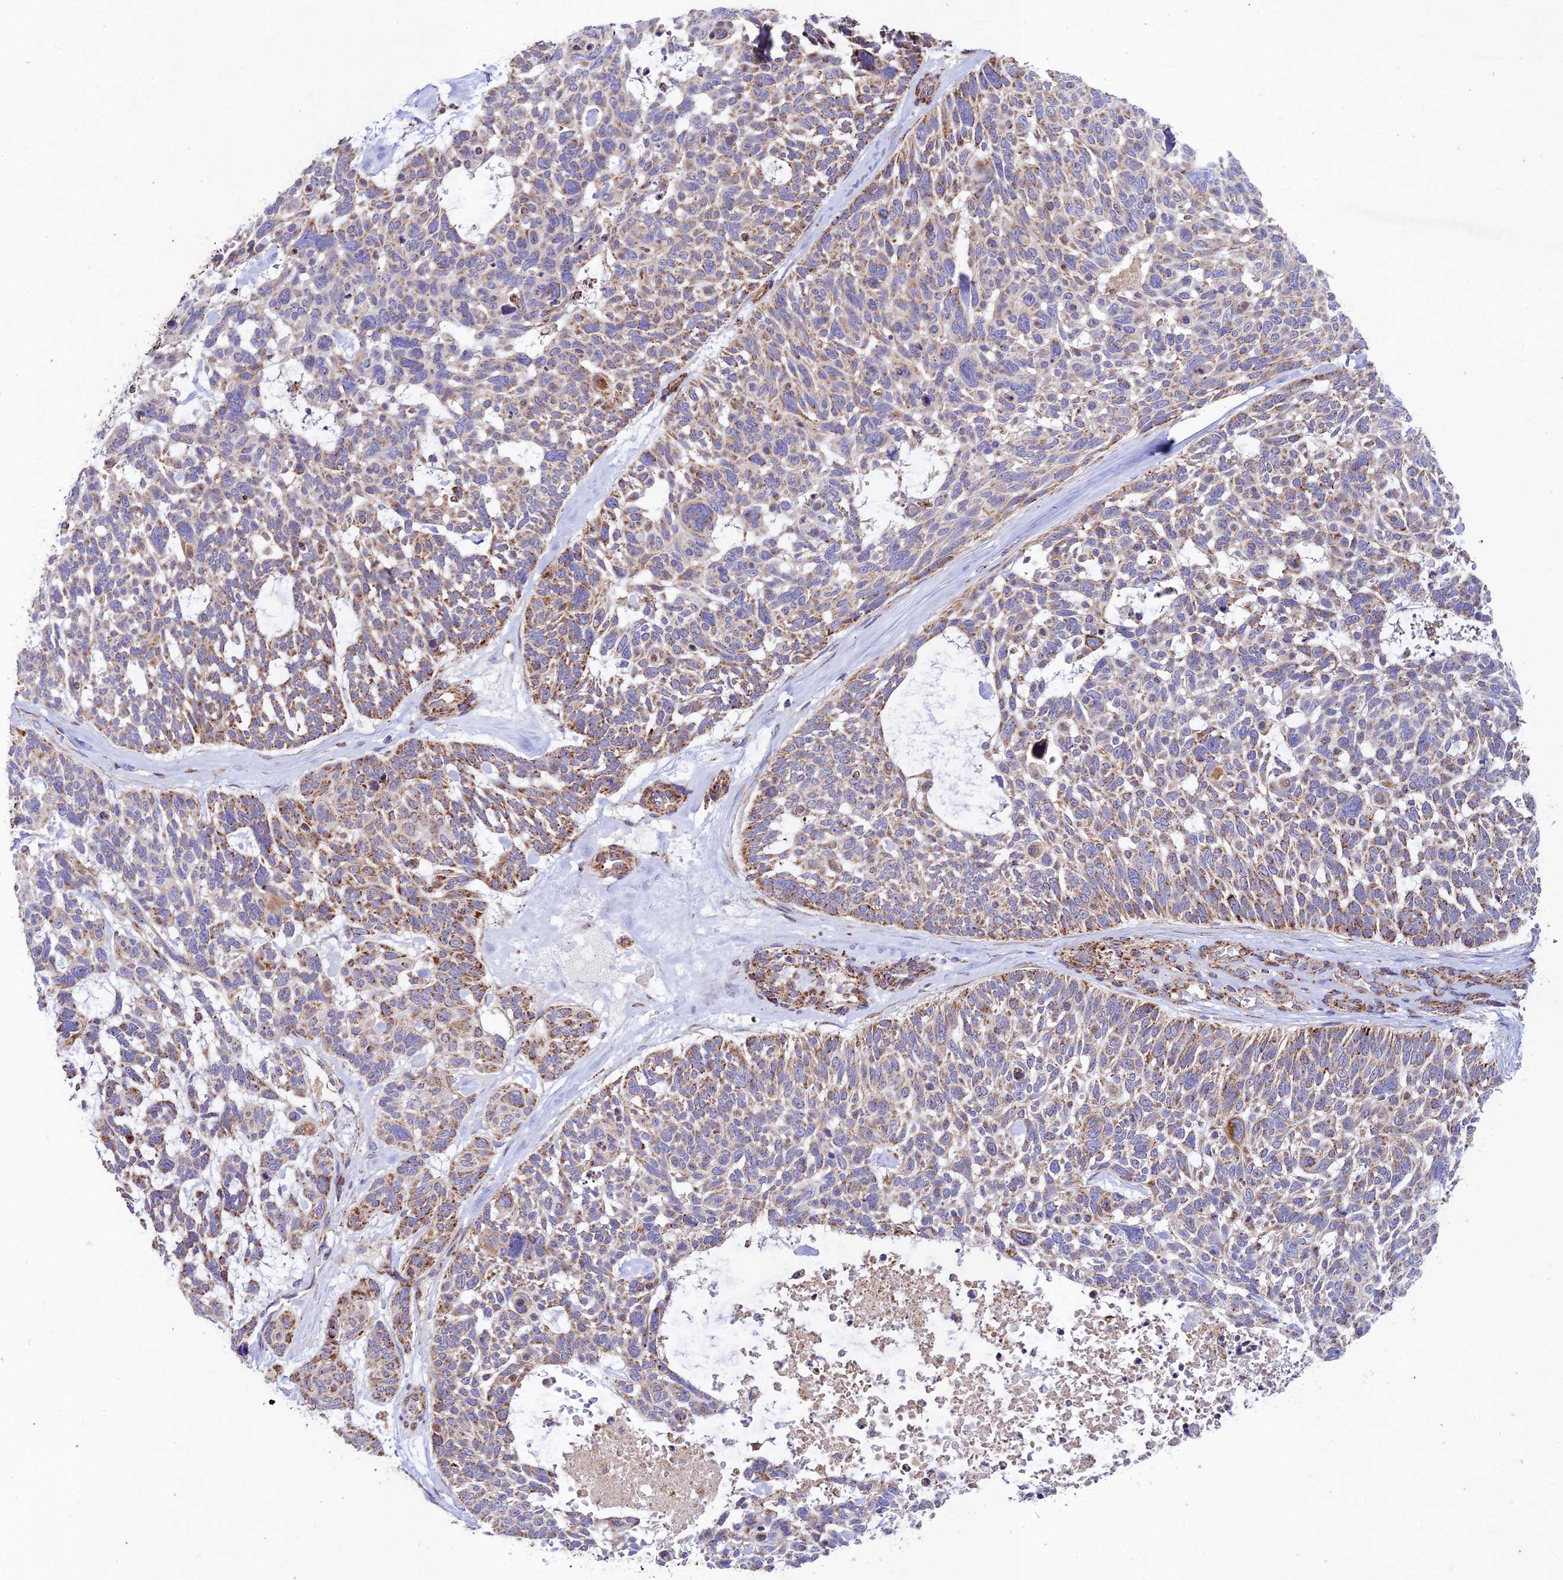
{"staining": {"intensity": "moderate", "quantity": ">75%", "location": "cytoplasmic/membranous"}, "tissue": "skin cancer", "cell_type": "Tumor cells", "image_type": "cancer", "snomed": [{"axis": "morphology", "description": "Basal cell carcinoma"}, {"axis": "topography", "description": "Skin"}], "caption": "Protein analysis of skin cancer tissue displays moderate cytoplasmic/membranous positivity in approximately >75% of tumor cells. The staining is performed using DAB (3,3'-diaminobenzidine) brown chromogen to label protein expression. The nuclei are counter-stained blue using hematoxylin.", "gene": "KHDC3L", "patient": {"sex": "male", "age": 88}}